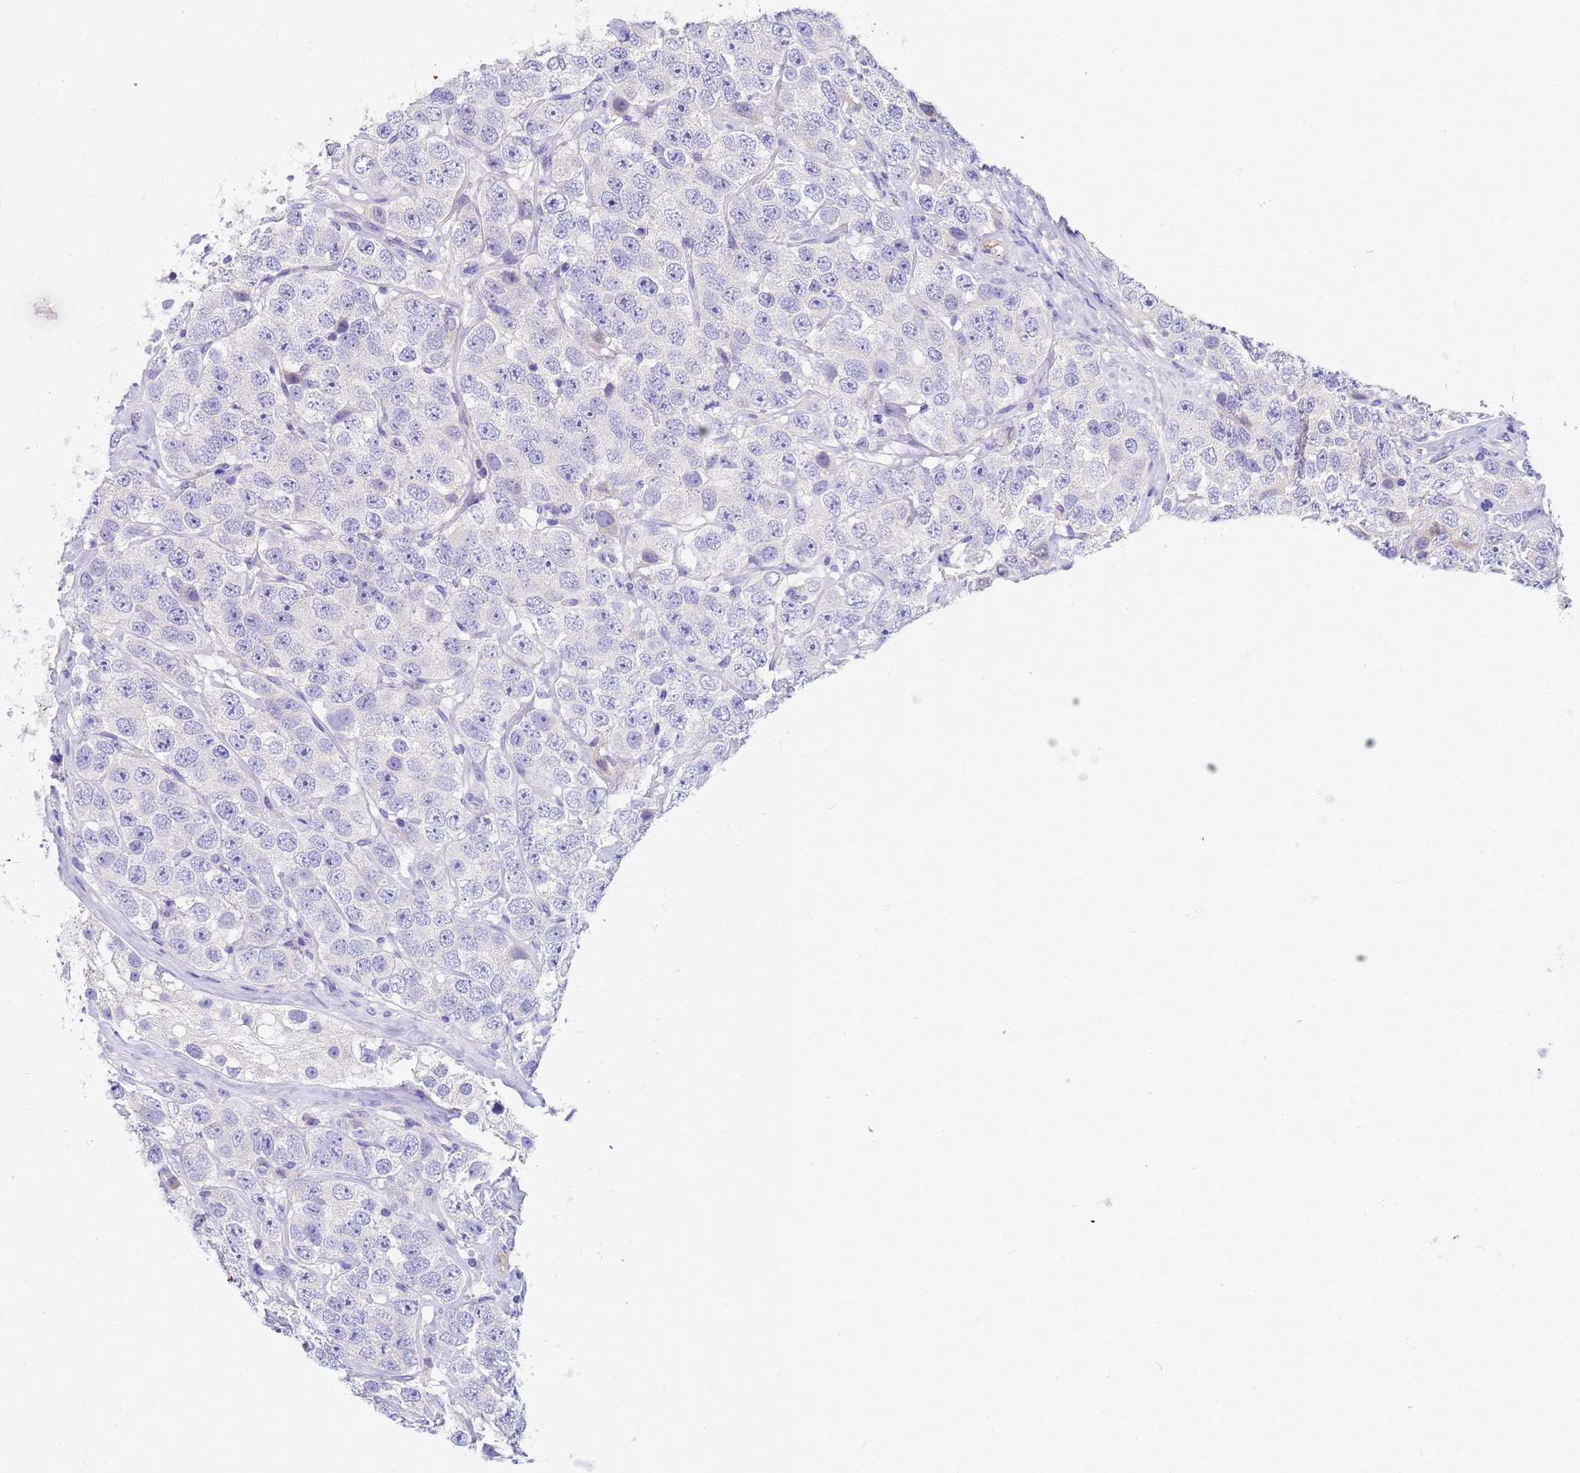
{"staining": {"intensity": "negative", "quantity": "none", "location": "none"}, "tissue": "testis cancer", "cell_type": "Tumor cells", "image_type": "cancer", "snomed": [{"axis": "morphology", "description": "Seminoma, NOS"}, {"axis": "topography", "description": "Testis"}], "caption": "IHC of human testis seminoma exhibits no staining in tumor cells. Nuclei are stained in blue.", "gene": "DPRX", "patient": {"sex": "male", "age": 28}}